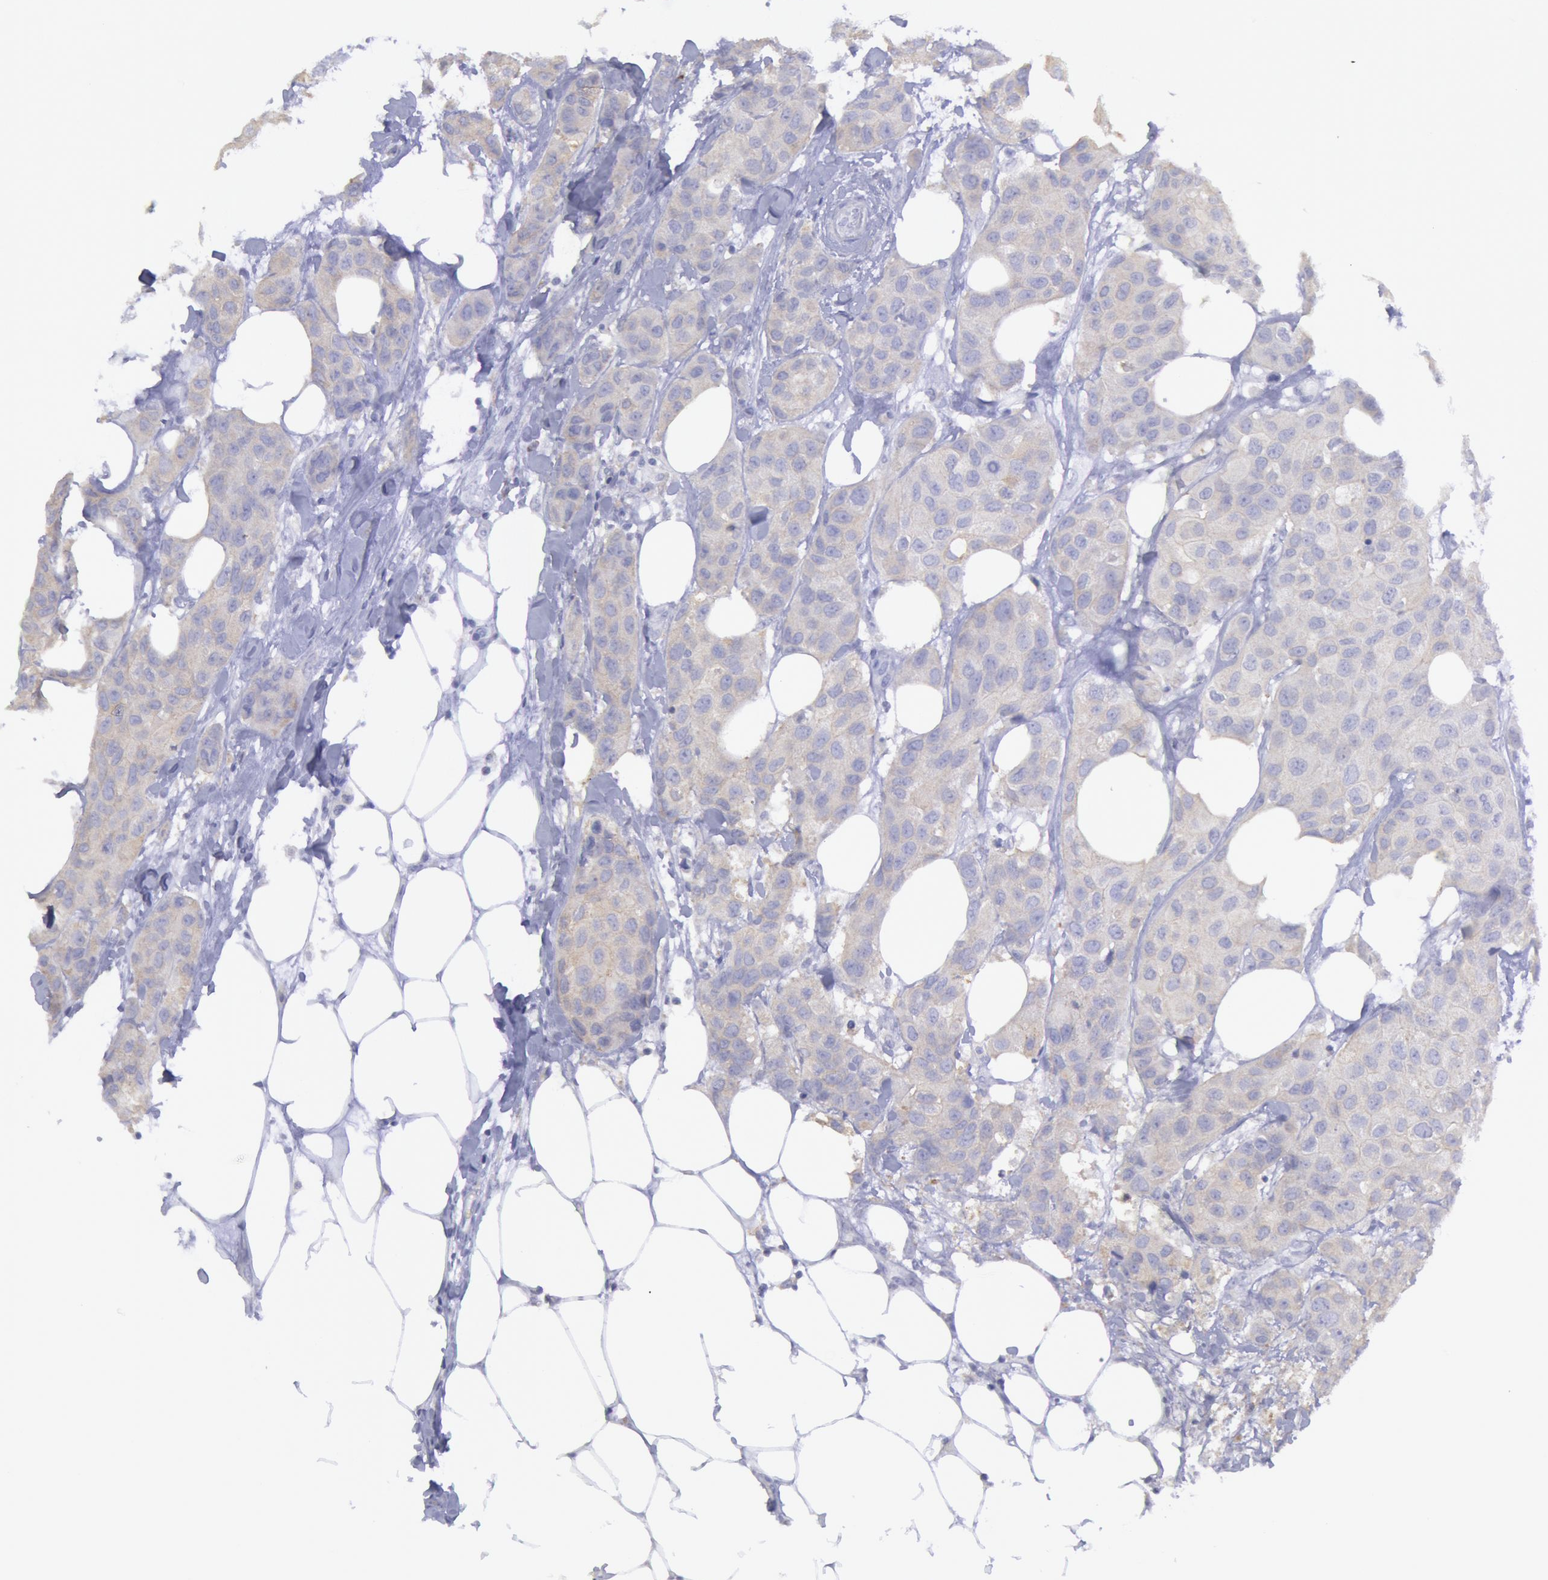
{"staining": {"intensity": "negative", "quantity": "none", "location": "none"}, "tissue": "breast cancer", "cell_type": "Tumor cells", "image_type": "cancer", "snomed": [{"axis": "morphology", "description": "Duct carcinoma"}, {"axis": "topography", "description": "Breast"}], "caption": "High magnification brightfield microscopy of invasive ductal carcinoma (breast) stained with DAB (3,3'-diaminobenzidine) (brown) and counterstained with hematoxylin (blue): tumor cells show no significant expression. (DAB IHC with hematoxylin counter stain).", "gene": "MYH7", "patient": {"sex": "female", "age": 68}}